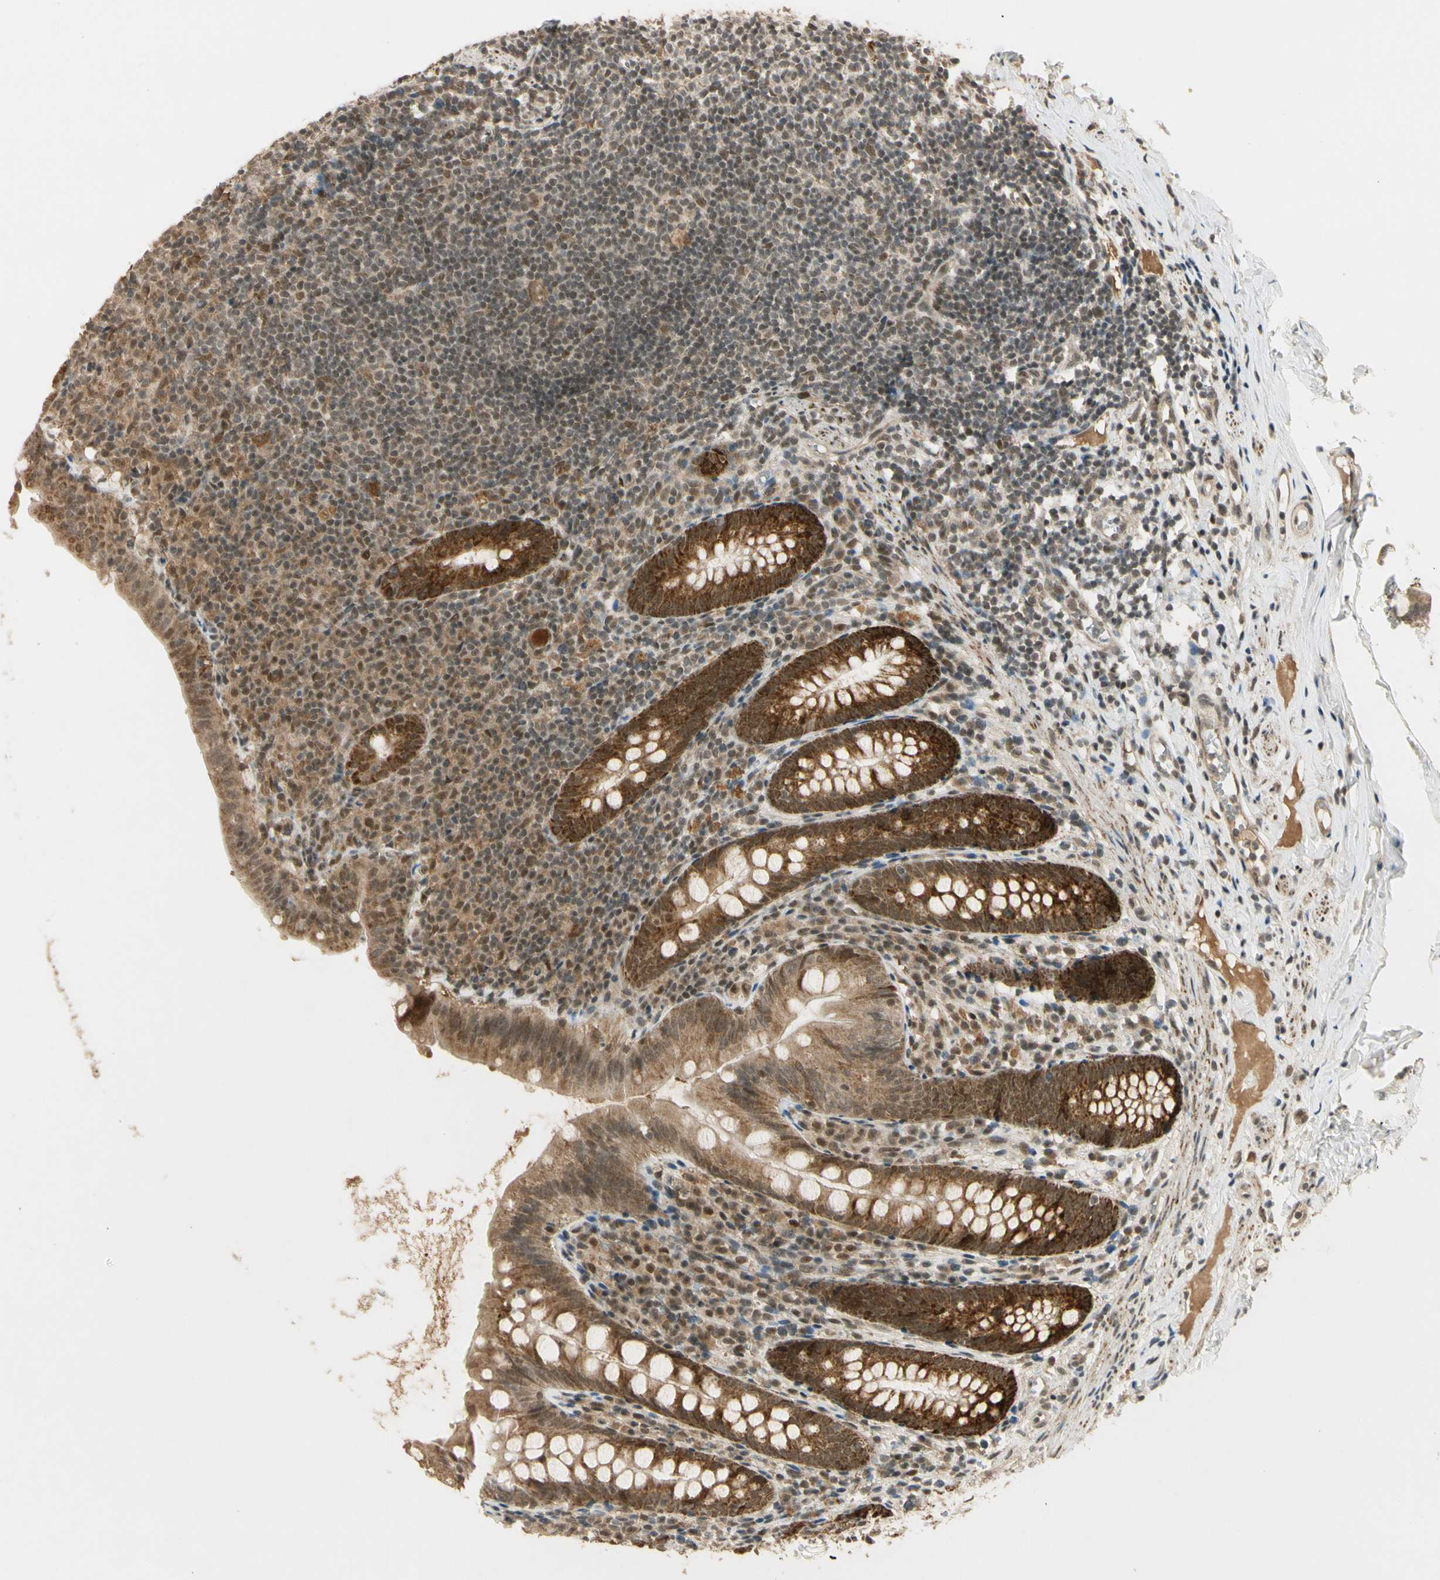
{"staining": {"intensity": "moderate", "quantity": ">75%", "location": "cytoplasmic/membranous,nuclear"}, "tissue": "appendix", "cell_type": "Glandular cells", "image_type": "normal", "snomed": [{"axis": "morphology", "description": "Normal tissue, NOS"}, {"axis": "topography", "description": "Appendix"}], "caption": "The micrograph shows a brown stain indicating the presence of a protein in the cytoplasmic/membranous,nuclear of glandular cells in appendix. Immunohistochemistry stains the protein in brown and the nuclei are stained blue.", "gene": "ZNF135", "patient": {"sex": "male", "age": 52}}